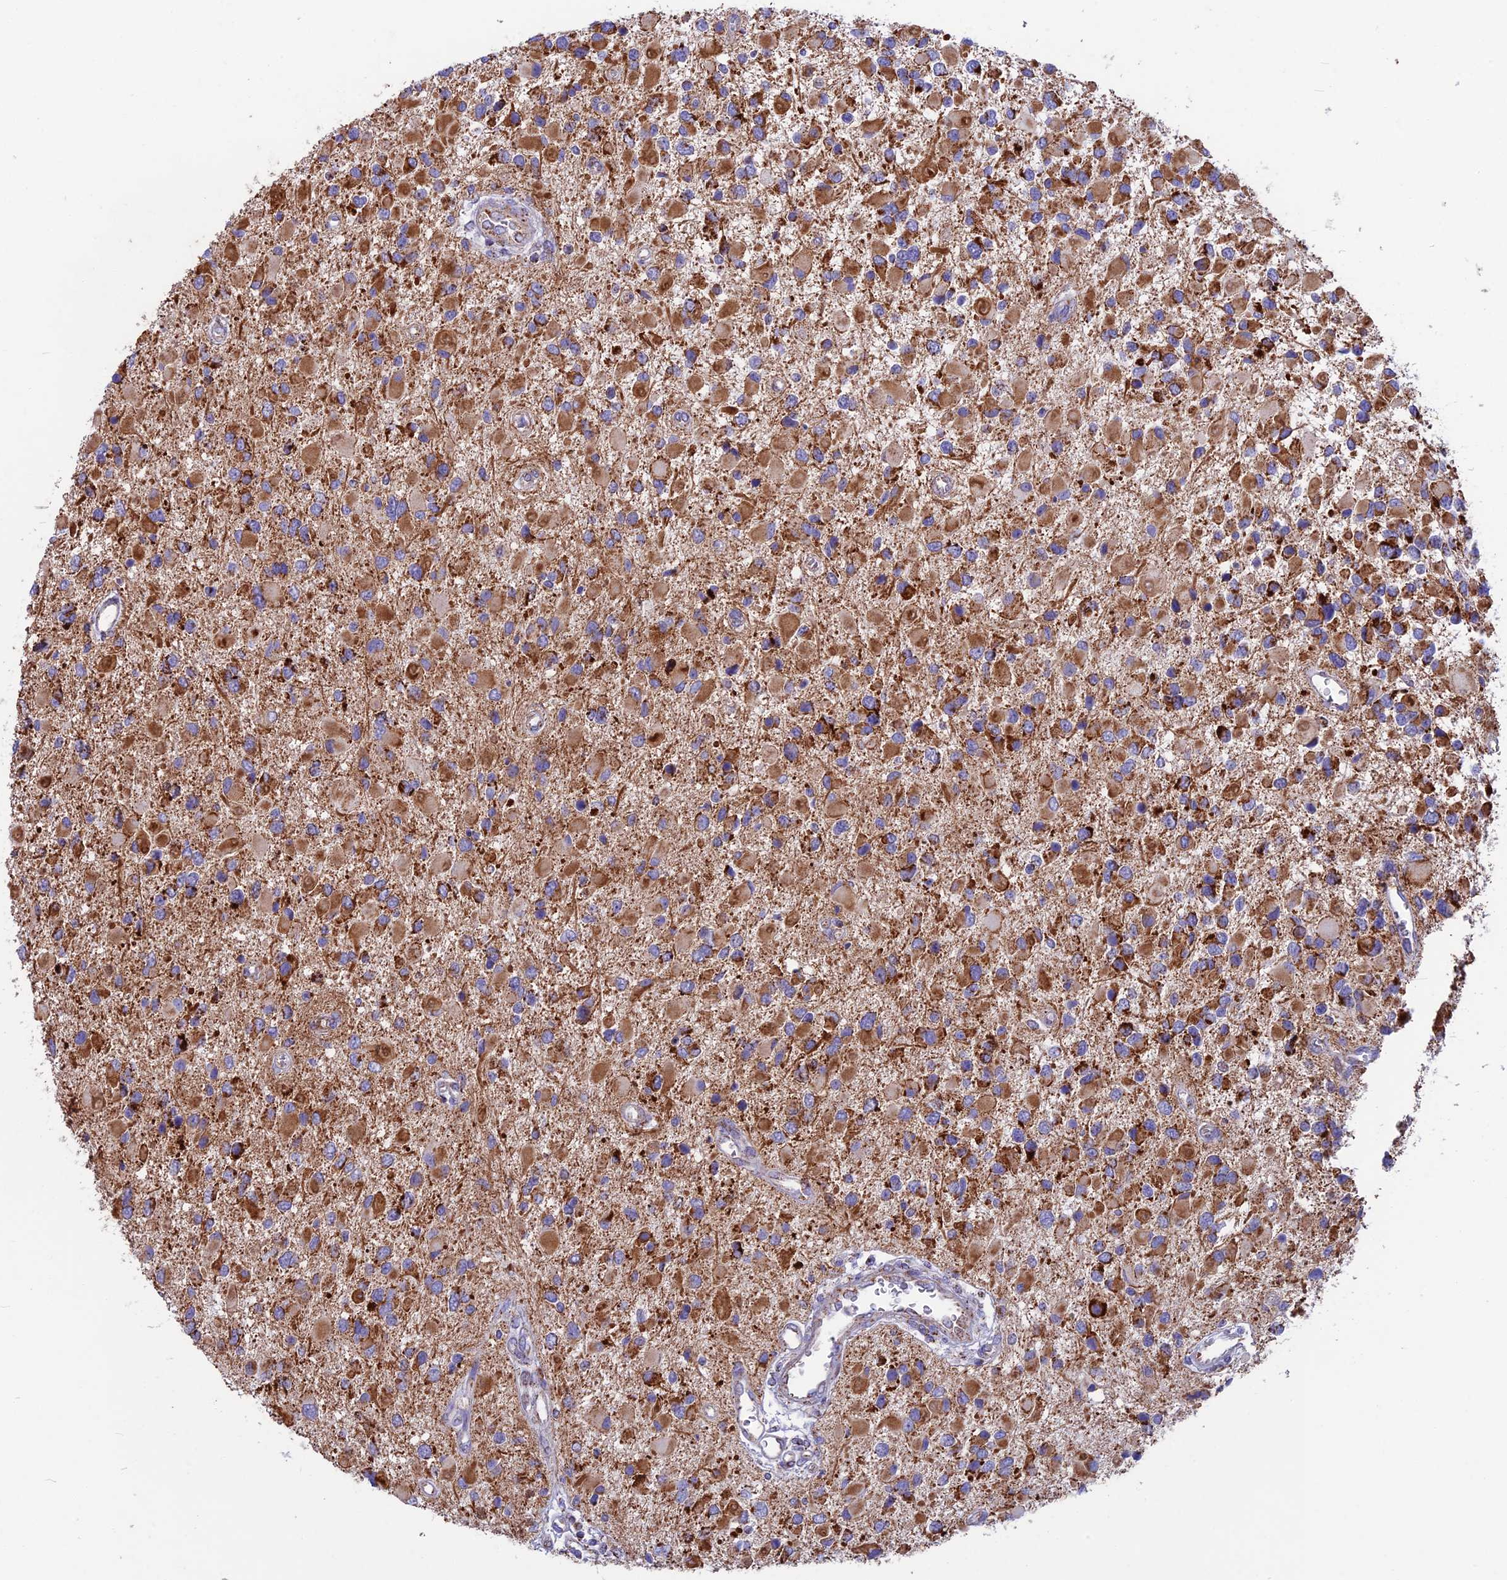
{"staining": {"intensity": "moderate", "quantity": ">75%", "location": "cytoplasmic/membranous"}, "tissue": "glioma", "cell_type": "Tumor cells", "image_type": "cancer", "snomed": [{"axis": "morphology", "description": "Glioma, malignant, High grade"}, {"axis": "topography", "description": "Brain"}], "caption": "Protein expression by IHC shows moderate cytoplasmic/membranous expression in approximately >75% of tumor cells in glioma.", "gene": "CS", "patient": {"sex": "male", "age": 53}}